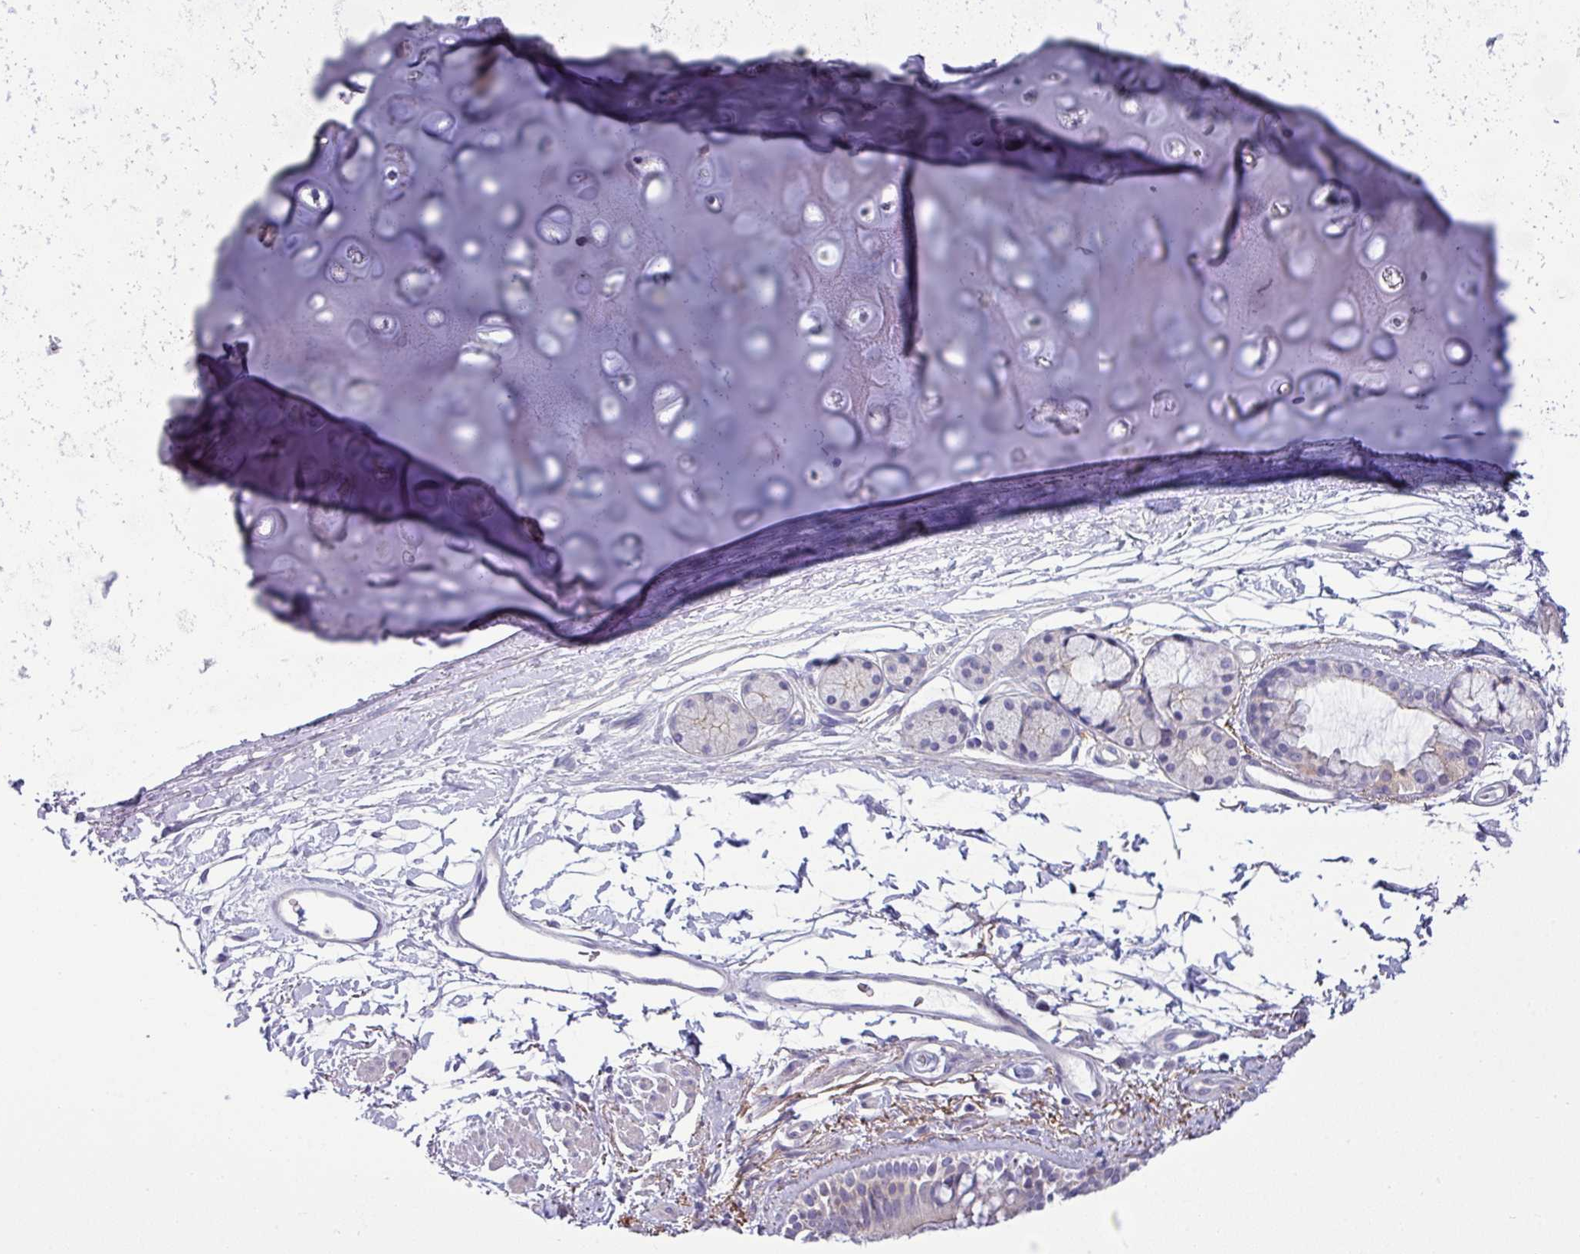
{"staining": {"intensity": "moderate", "quantity": "<25%", "location": "cytoplasmic/membranous"}, "tissue": "bronchus", "cell_type": "Respiratory epithelial cells", "image_type": "normal", "snomed": [{"axis": "morphology", "description": "Normal tissue, NOS"}, {"axis": "topography", "description": "Lymph node"}, {"axis": "topography", "description": "Cartilage tissue"}, {"axis": "topography", "description": "Bronchus"}], "caption": "This photomicrograph demonstrates IHC staining of benign human bronchus, with low moderate cytoplasmic/membranous positivity in approximately <25% of respiratory epithelial cells.", "gene": "ACAP3", "patient": {"sex": "female", "age": 70}}